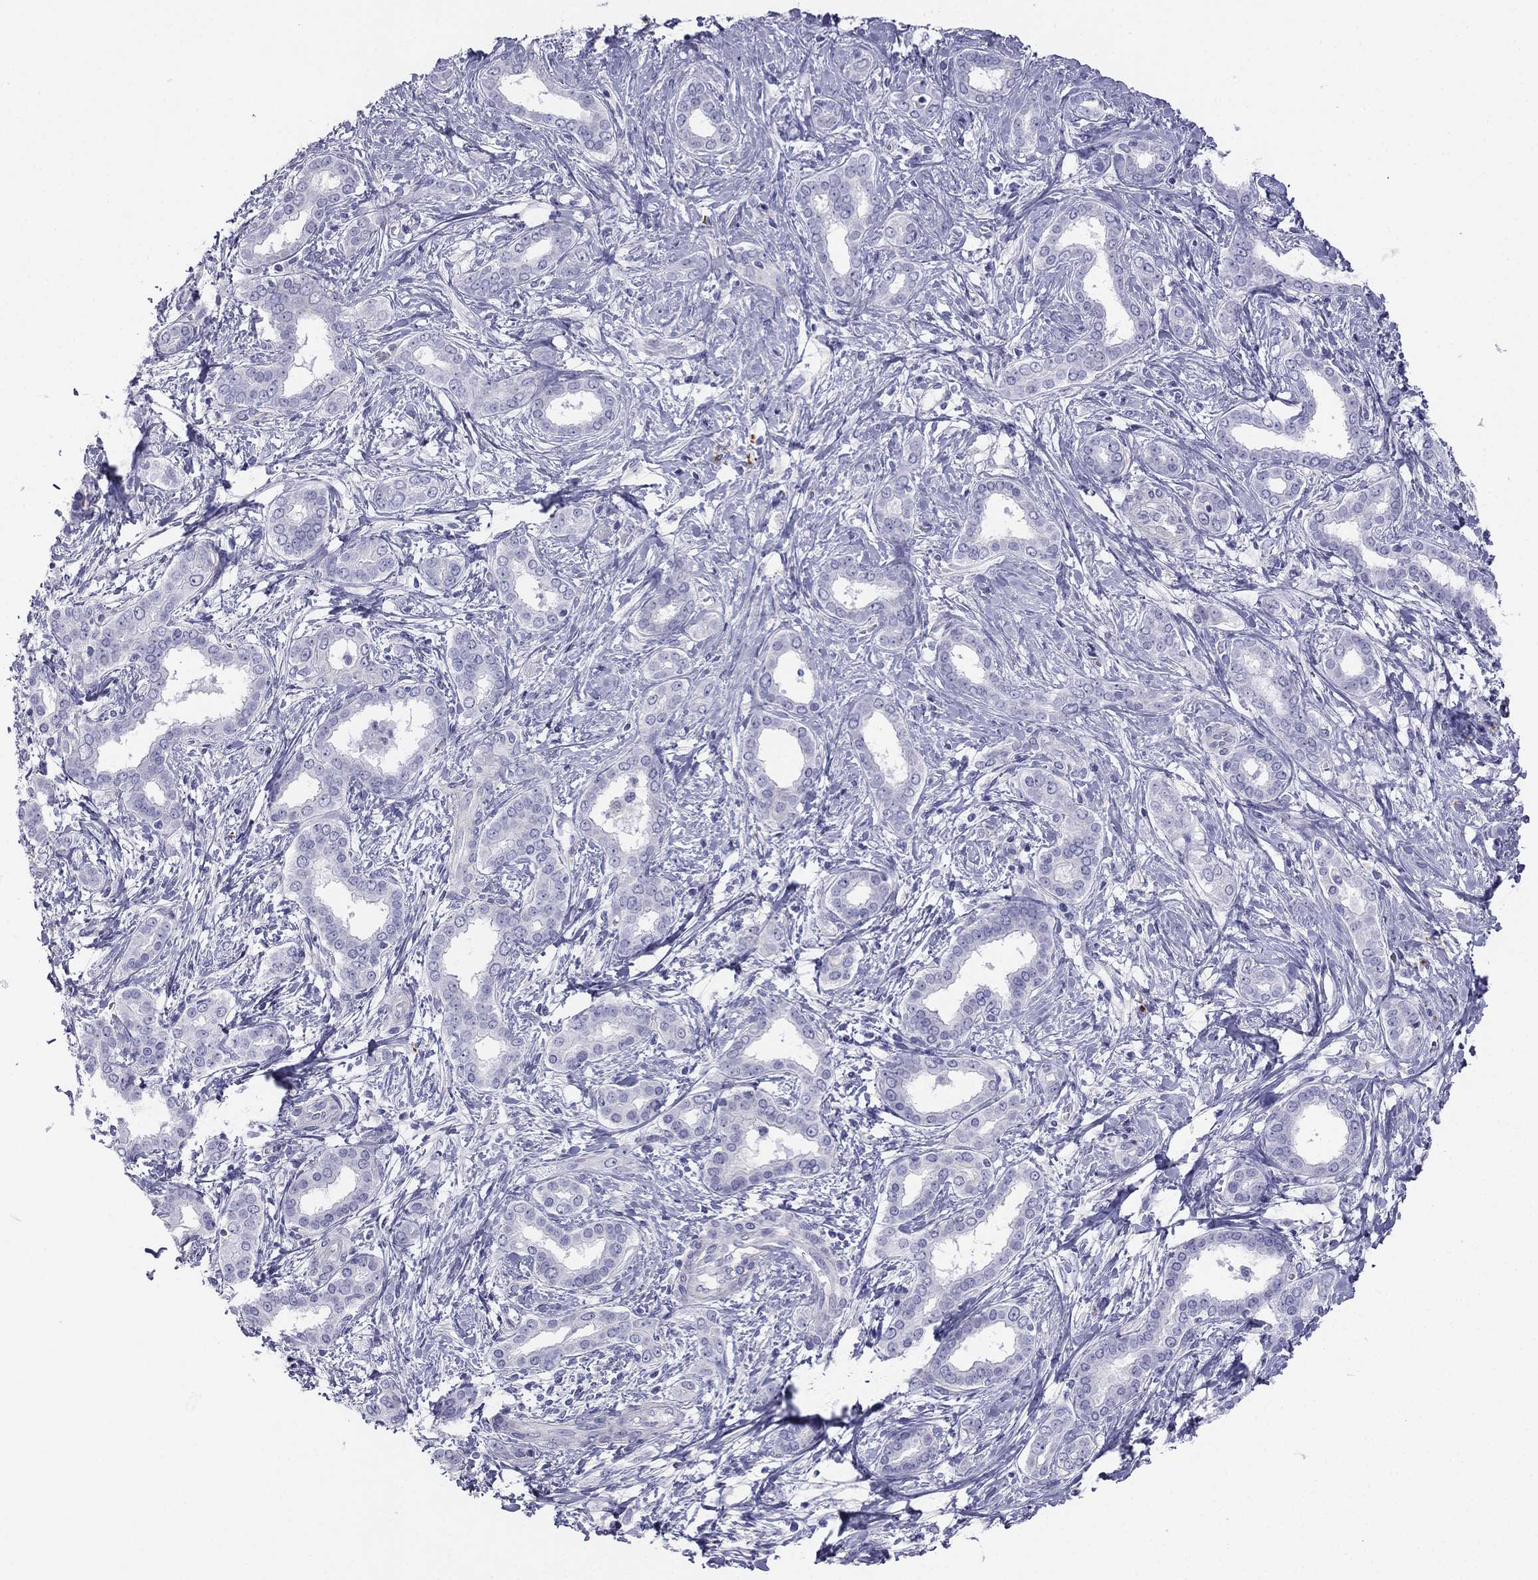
{"staining": {"intensity": "negative", "quantity": "none", "location": "none"}, "tissue": "liver cancer", "cell_type": "Tumor cells", "image_type": "cancer", "snomed": [{"axis": "morphology", "description": "Cholangiocarcinoma"}, {"axis": "topography", "description": "Liver"}], "caption": "Tumor cells show no significant positivity in liver cholangiocarcinoma.", "gene": "ALOXE3", "patient": {"sex": "female", "age": 47}}